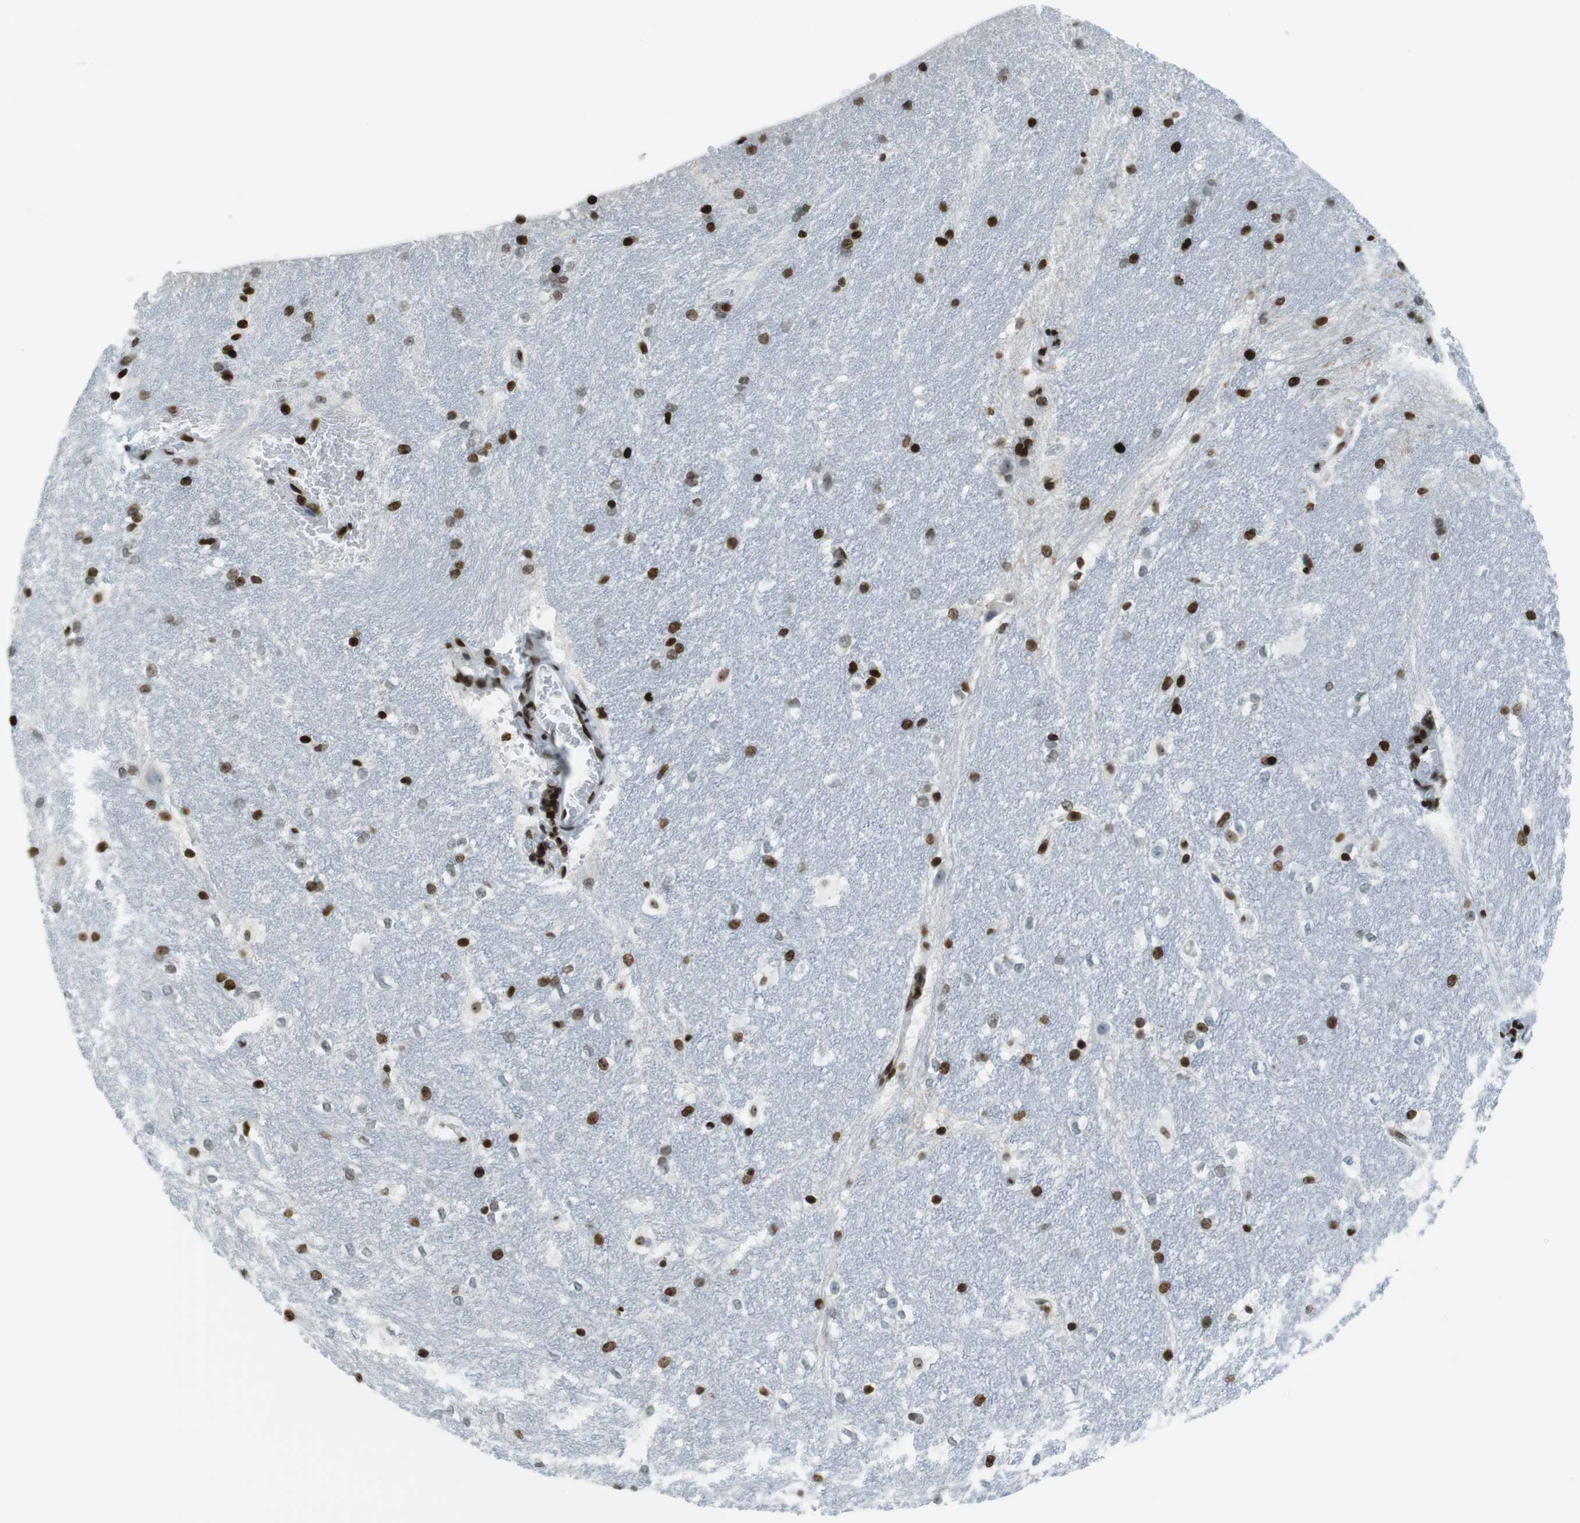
{"staining": {"intensity": "strong", "quantity": ">75%", "location": "nuclear"}, "tissue": "hippocampus", "cell_type": "Glial cells", "image_type": "normal", "snomed": [{"axis": "morphology", "description": "Normal tissue, NOS"}, {"axis": "topography", "description": "Hippocampus"}], "caption": "Protein staining of normal hippocampus displays strong nuclear positivity in approximately >75% of glial cells. (DAB (3,3'-diaminobenzidine) = brown stain, brightfield microscopy at high magnification).", "gene": "H2AC8", "patient": {"sex": "female", "age": 19}}